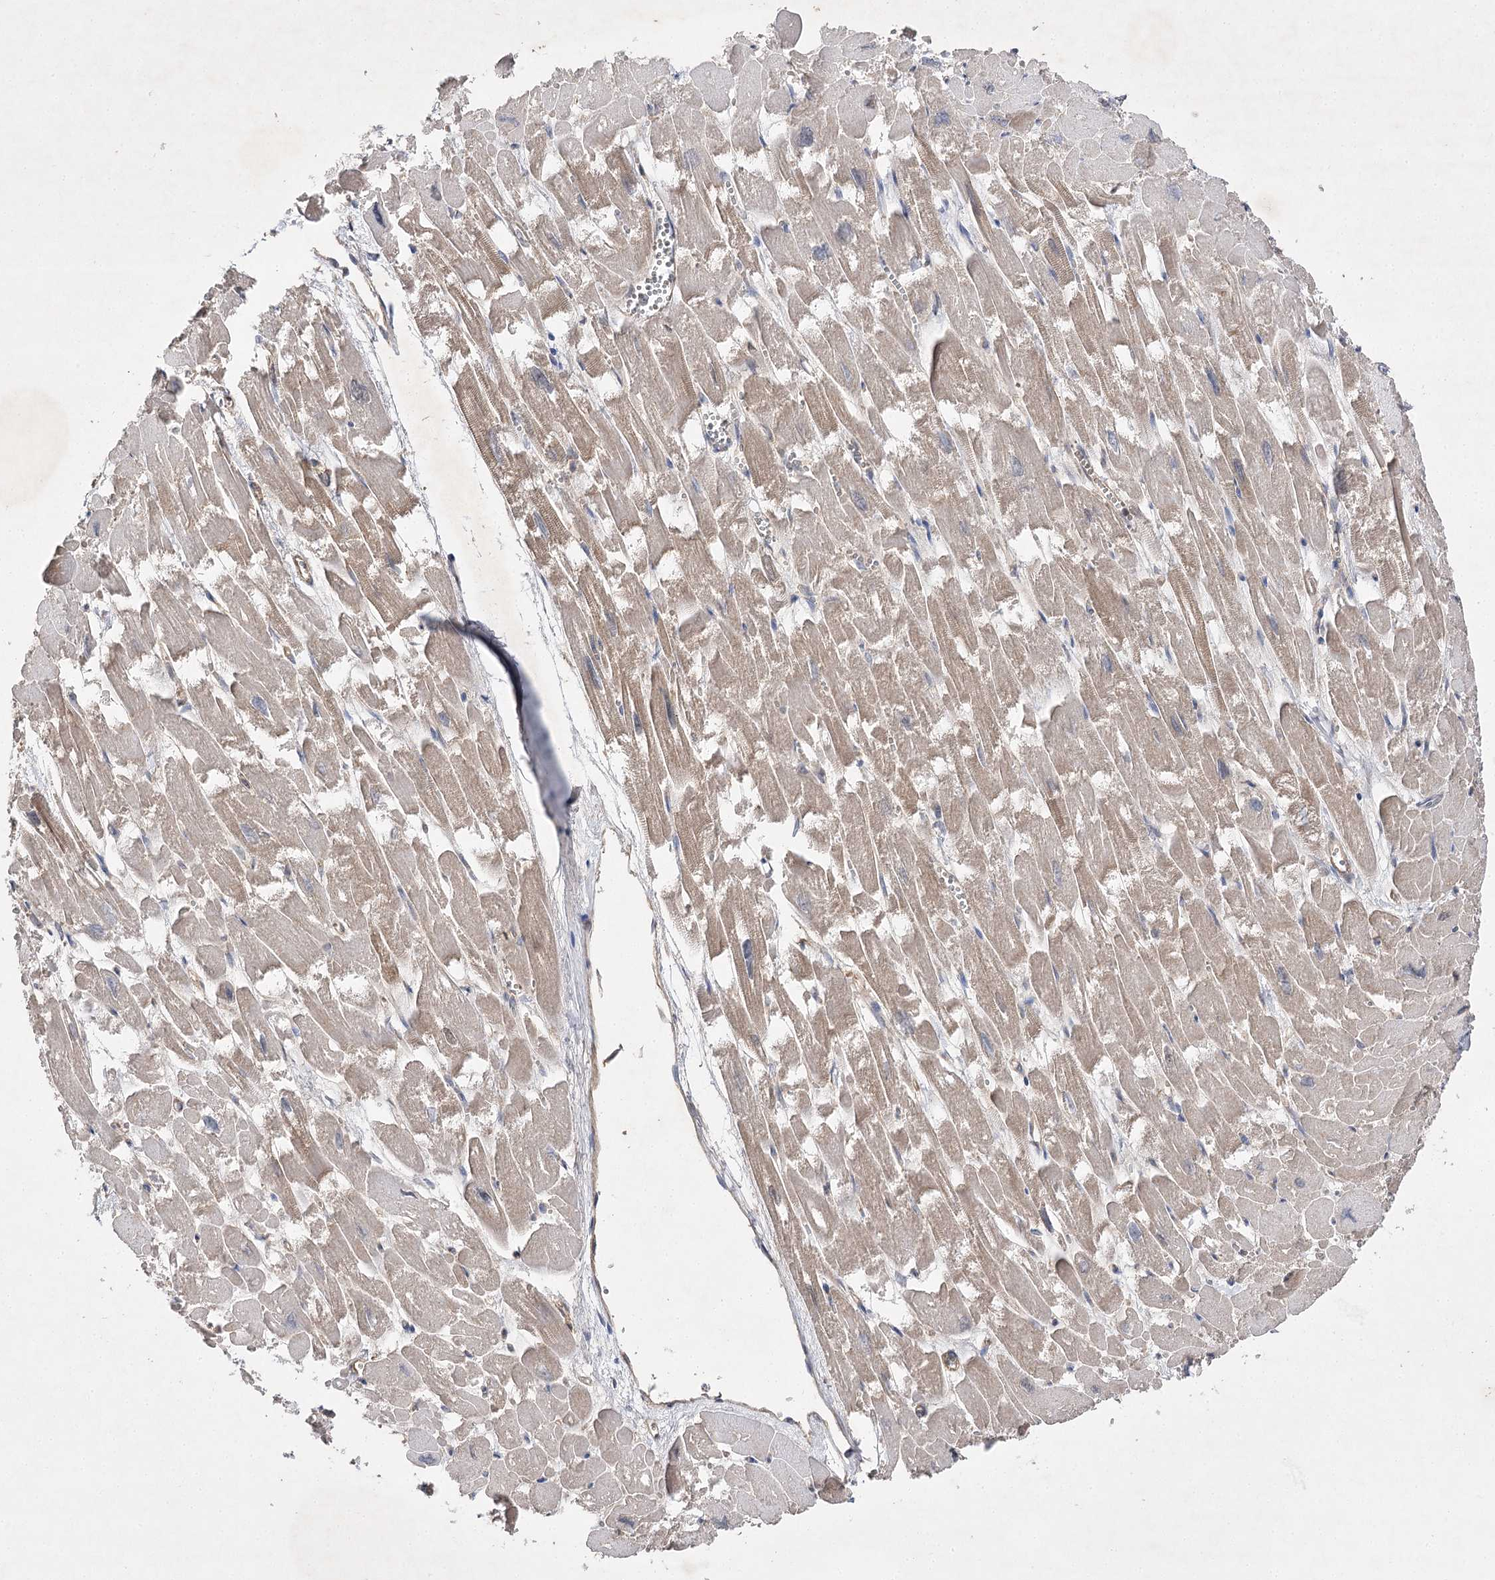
{"staining": {"intensity": "weak", "quantity": "<25%", "location": "cytoplasmic/membranous"}, "tissue": "heart muscle", "cell_type": "Cardiomyocytes", "image_type": "normal", "snomed": [{"axis": "morphology", "description": "Normal tissue, NOS"}, {"axis": "topography", "description": "Heart"}], "caption": "There is no significant positivity in cardiomyocytes of heart muscle. The staining is performed using DAB brown chromogen with nuclei counter-stained in using hematoxylin.", "gene": "BCR", "patient": {"sex": "male", "age": 54}}